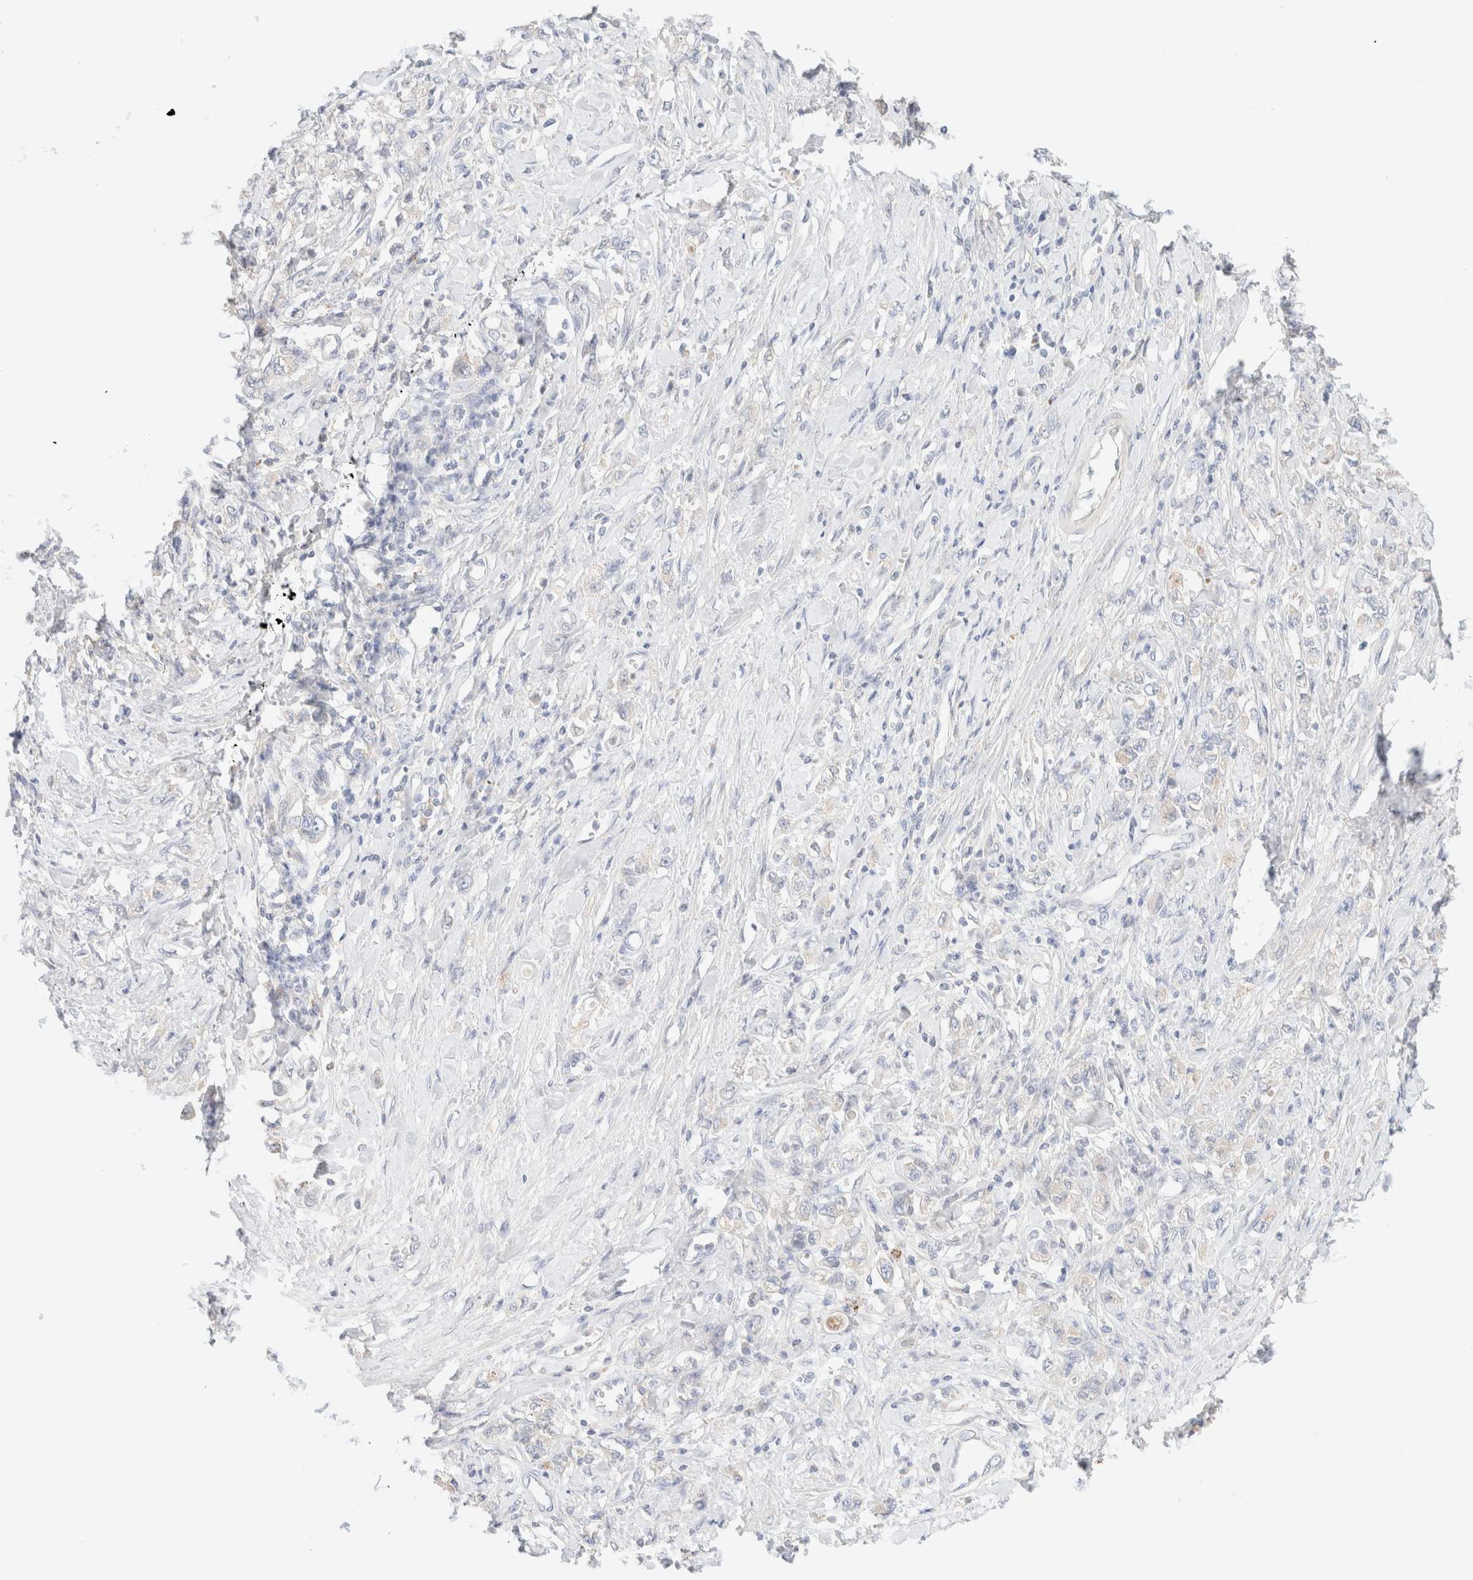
{"staining": {"intensity": "negative", "quantity": "none", "location": "none"}, "tissue": "stomach cancer", "cell_type": "Tumor cells", "image_type": "cancer", "snomed": [{"axis": "morphology", "description": "Adenocarcinoma, NOS"}, {"axis": "topography", "description": "Stomach"}], "caption": "Immunohistochemical staining of adenocarcinoma (stomach) displays no significant positivity in tumor cells. Brightfield microscopy of immunohistochemistry (IHC) stained with DAB (3,3'-diaminobenzidine) (brown) and hematoxylin (blue), captured at high magnification.", "gene": "SARM1", "patient": {"sex": "female", "age": 76}}